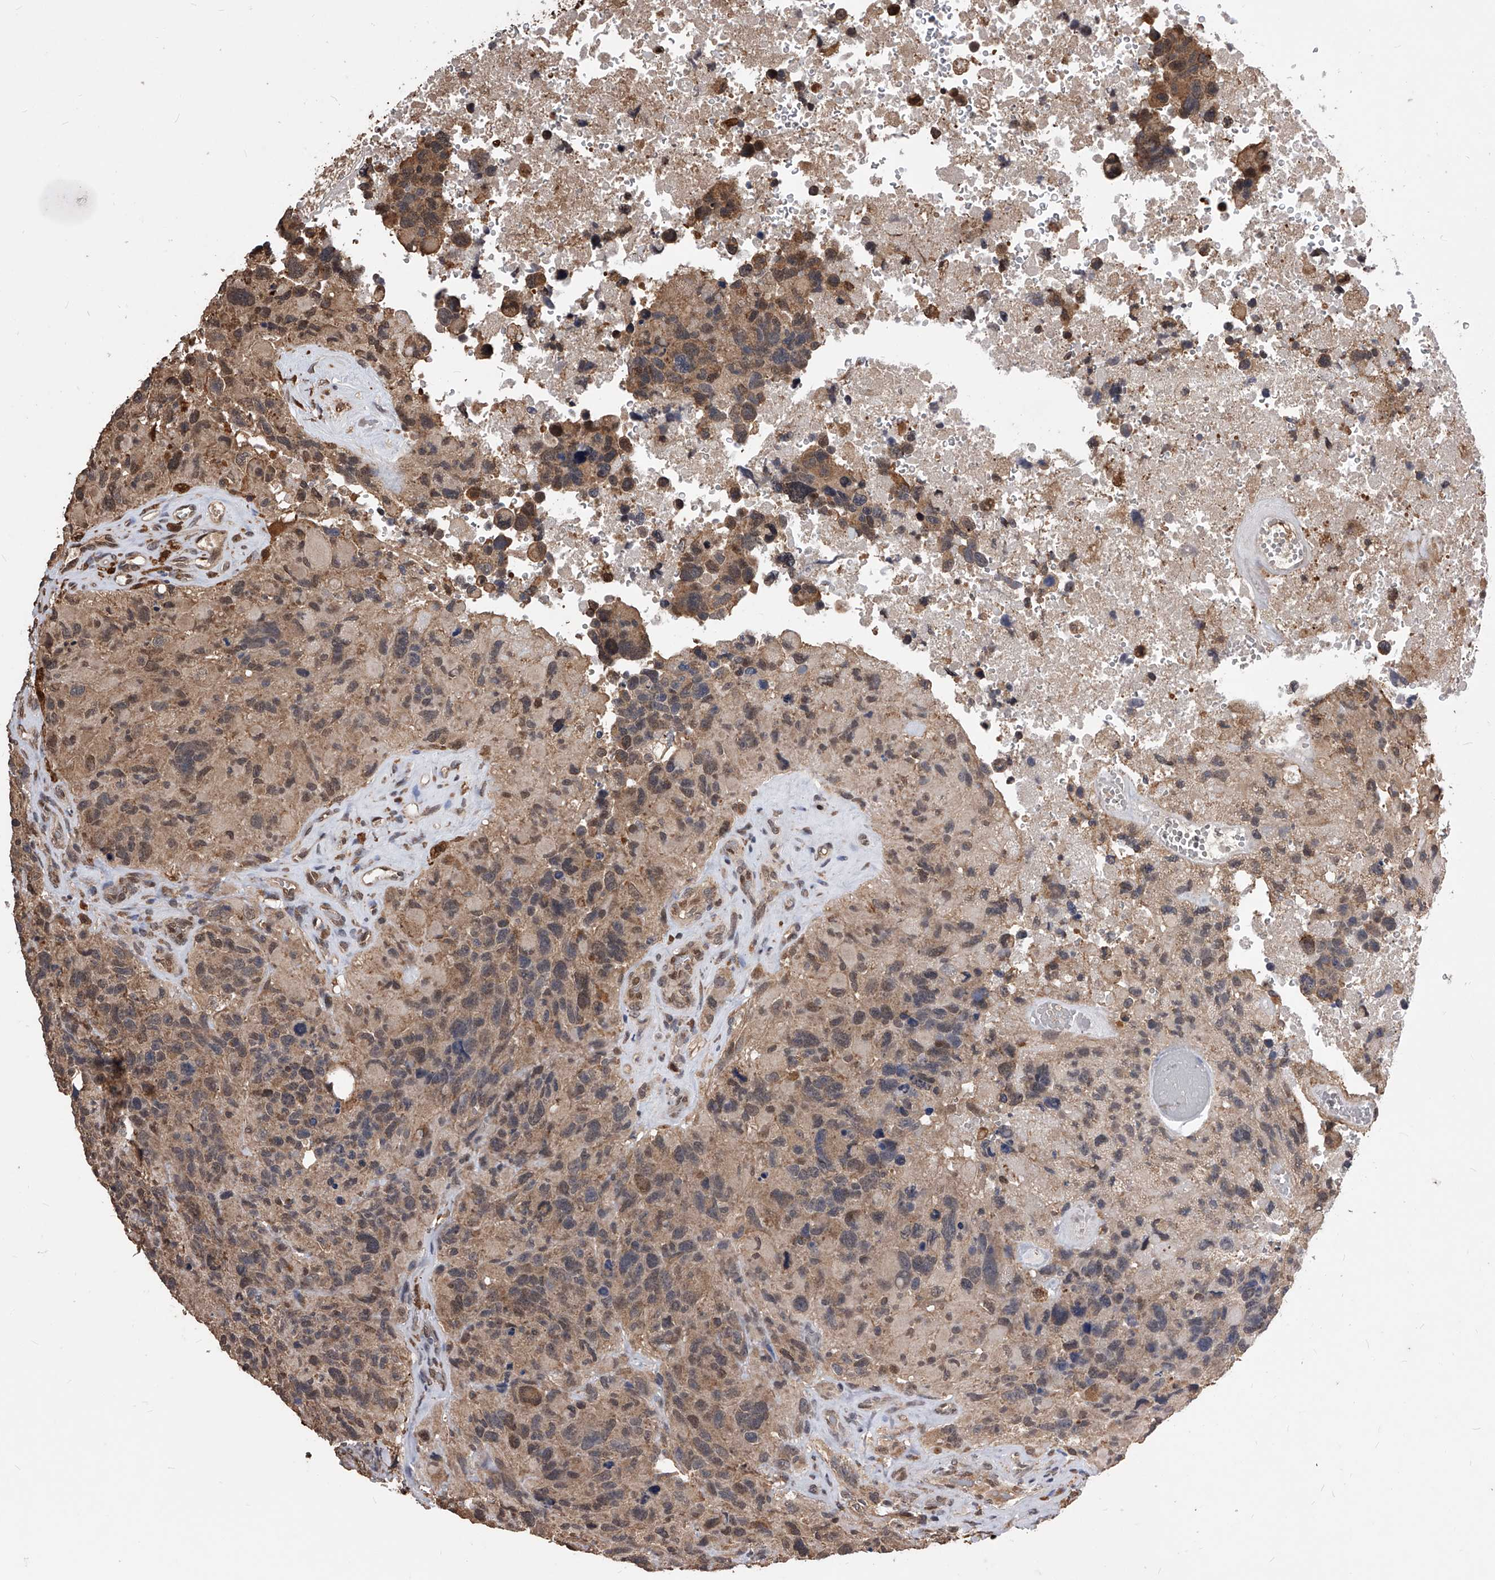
{"staining": {"intensity": "weak", "quantity": ">75%", "location": "cytoplasmic/membranous"}, "tissue": "glioma", "cell_type": "Tumor cells", "image_type": "cancer", "snomed": [{"axis": "morphology", "description": "Glioma, malignant, High grade"}, {"axis": "topography", "description": "Brain"}], "caption": "Immunohistochemistry of malignant glioma (high-grade) reveals low levels of weak cytoplasmic/membranous positivity in about >75% of tumor cells.", "gene": "ID1", "patient": {"sex": "male", "age": 69}}